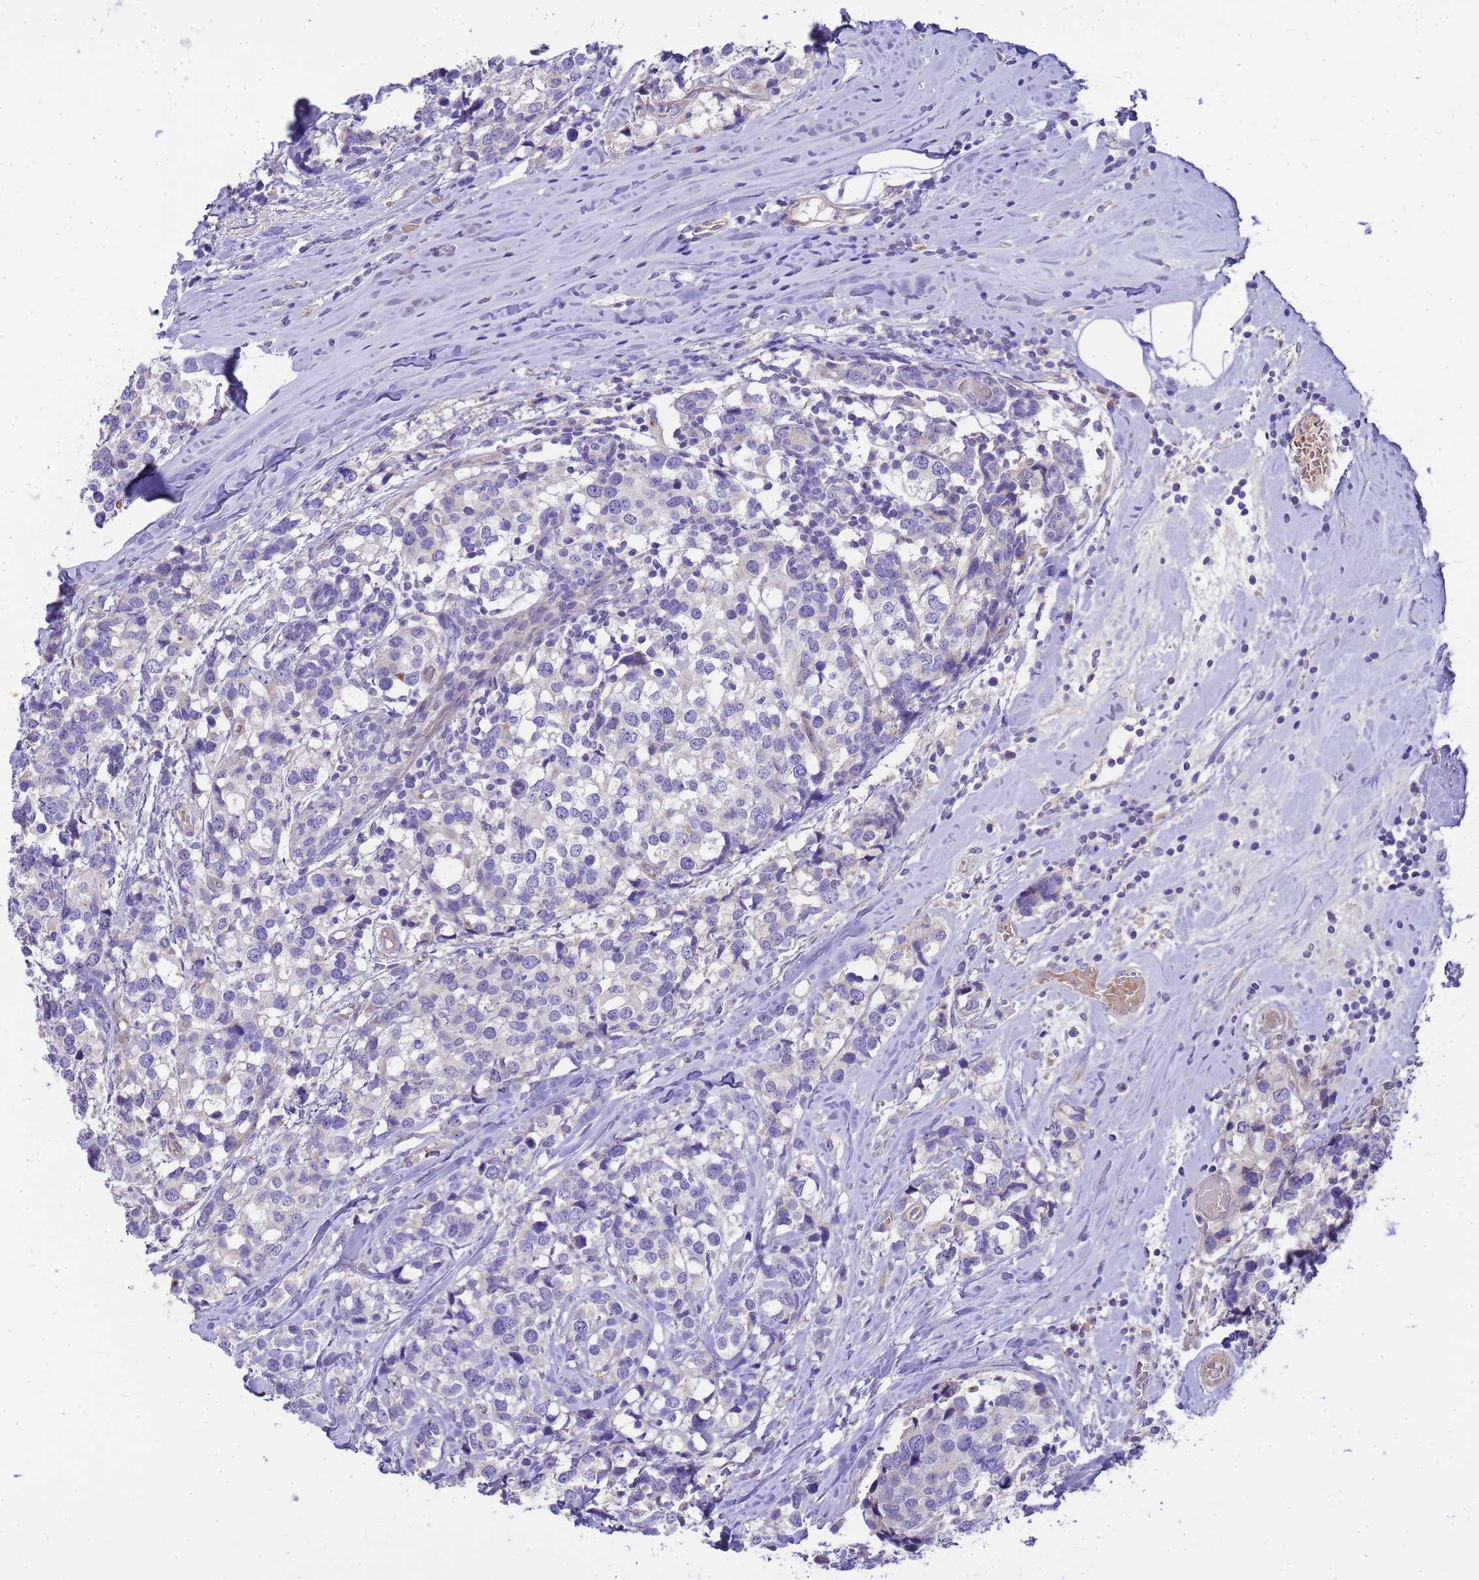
{"staining": {"intensity": "negative", "quantity": "none", "location": "none"}, "tissue": "breast cancer", "cell_type": "Tumor cells", "image_type": "cancer", "snomed": [{"axis": "morphology", "description": "Lobular carcinoma"}, {"axis": "topography", "description": "Breast"}], "caption": "Tumor cells show no significant staining in breast lobular carcinoma.", "gene": "RIPPLY2", "patient": {"sex": "female", "age": 59}}